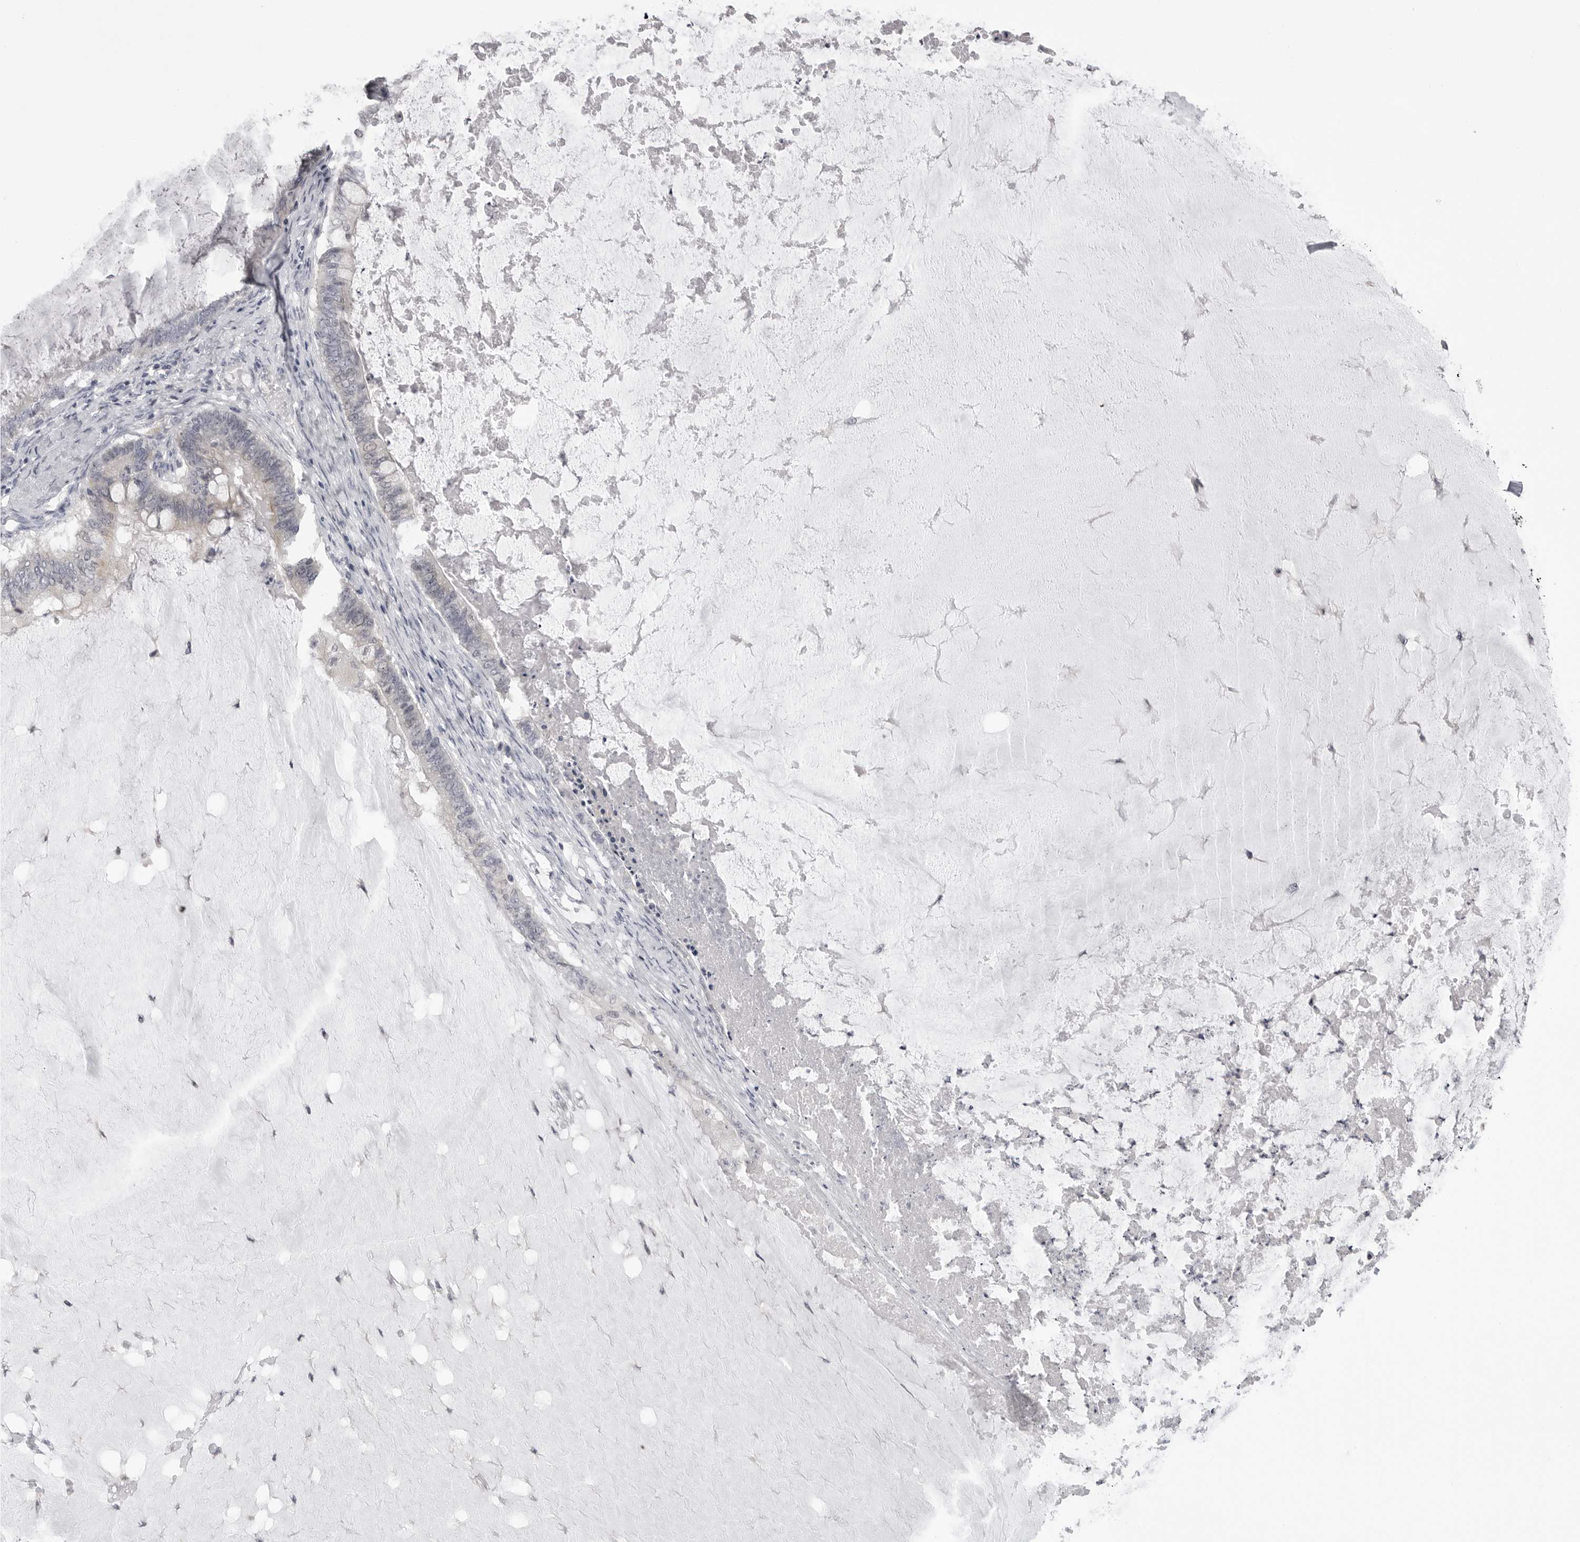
{"staining": {"intensity": "negative", "quantity": "none", "location": "none"}, "tissue": "ovarian cancer", "cell_type": "Tumor cells", "image_type": "cancer", "snomed": [{"axis": "morphology", "description": "Cystadenocarcinoma, mucinous, NOS"}, {"axis": "topography", "description": "Ovary"}], "caption": "Protein analysis of mucinous cystadenocarcinoma (ovarian) exhibits no significant staining in tumor cells.", "gene": "GPN2", "patient": {"sex": "female", "age": 61}}